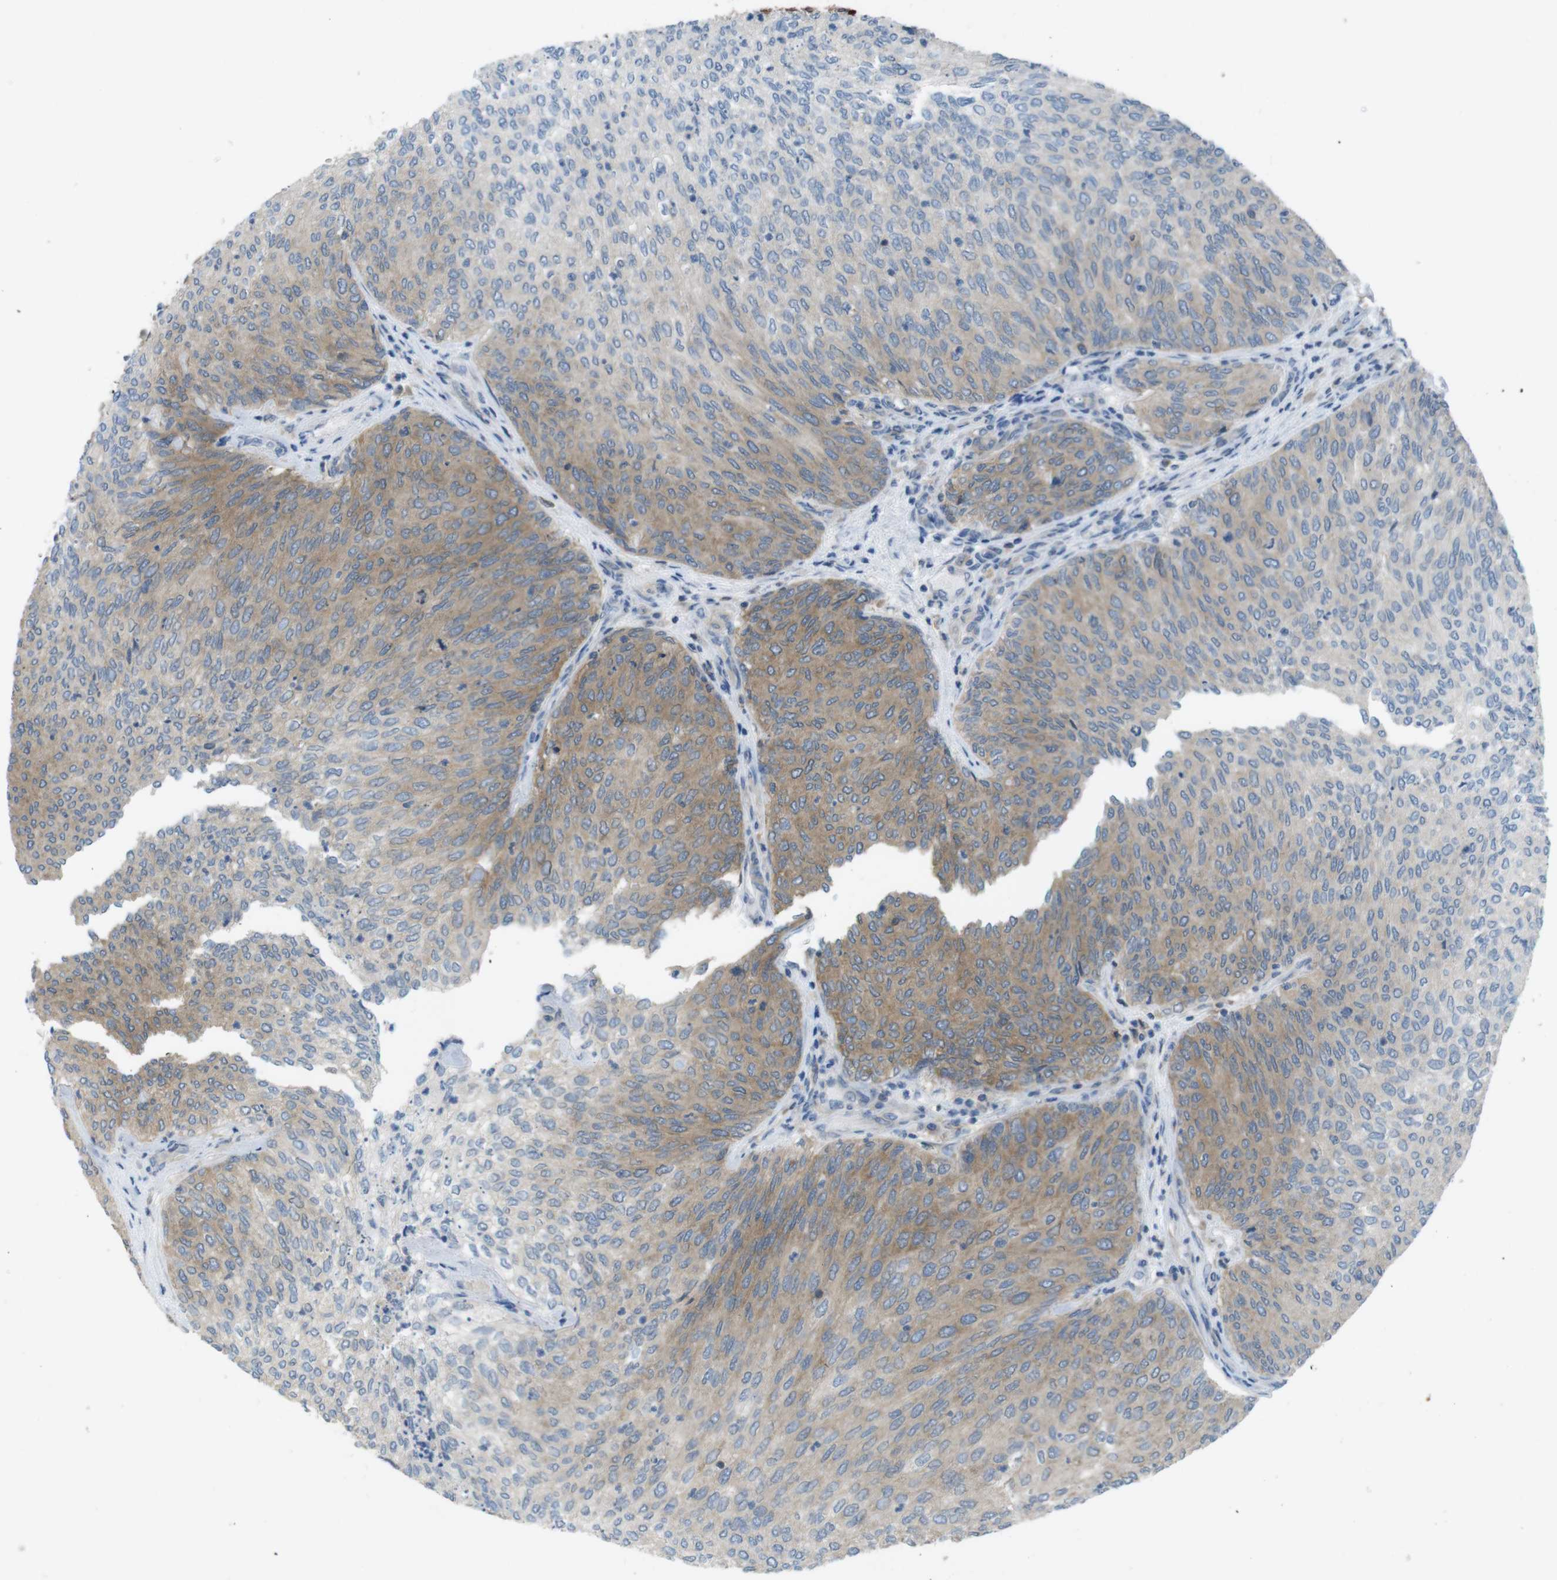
{"staining": {"intensity": "moderate", "quantity": "25%-75%", "location": "cytoplasmic/membranous"}, "tissue": "urothelial cancer", "cell_type": "Tumor cells", "image_type": "cancer", "snomed": [{"axis": "morphology", "description": "Urothelial carcinoma, Low grade"}, {"axis": "topography", "description": "Urinary bladder"}], "caption": "Brown immunohistochemical staining in human urothelial cancer reveals moderate cytoplasmic/membranous positivity in approximately 25%-75% of tumor cells. (IHC, brightfield microscopy, high magnification).", "gene": "MTHFD1", "patient": {"sex": "female", "age": 79}}